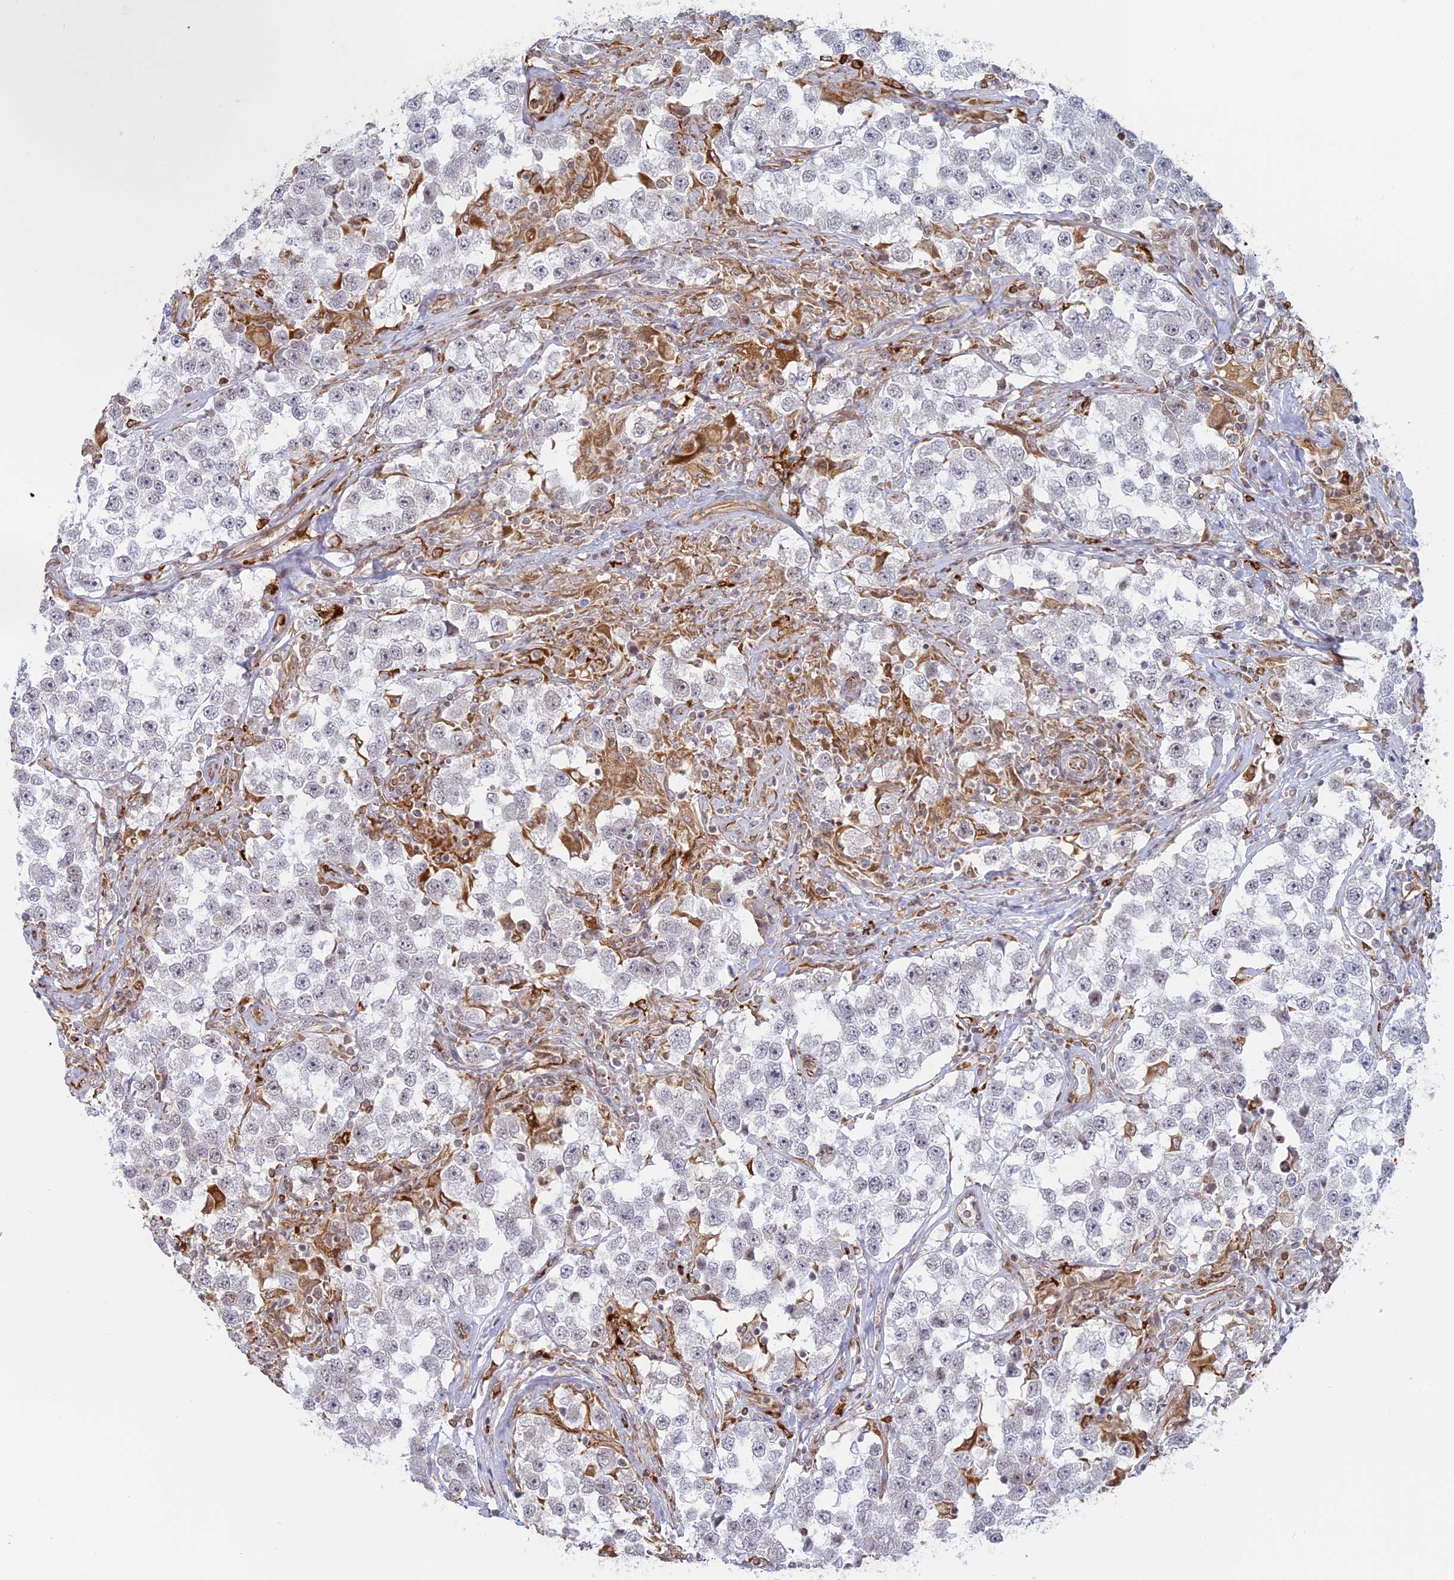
{"staining": {"intensity": "negative", "quantity": "none", "location": "none"}, "tissue": "testis cancer", "cell_type": "Tumor cells", "image_type": "cancer", "snomed": [{"axis": "morphology", "description": "Seminoma, NOS"}, {"axis": "topography", "description": "Testis"}], "caption": "This micrograph is of seminoma (testis) stained with immunohistochemistry to label a protein in brown with the nuclei are counter-stained blue. There is no expression in tumor cells.", "gene": "APOBR", "patient": {"sex": "male", "age": 46}}